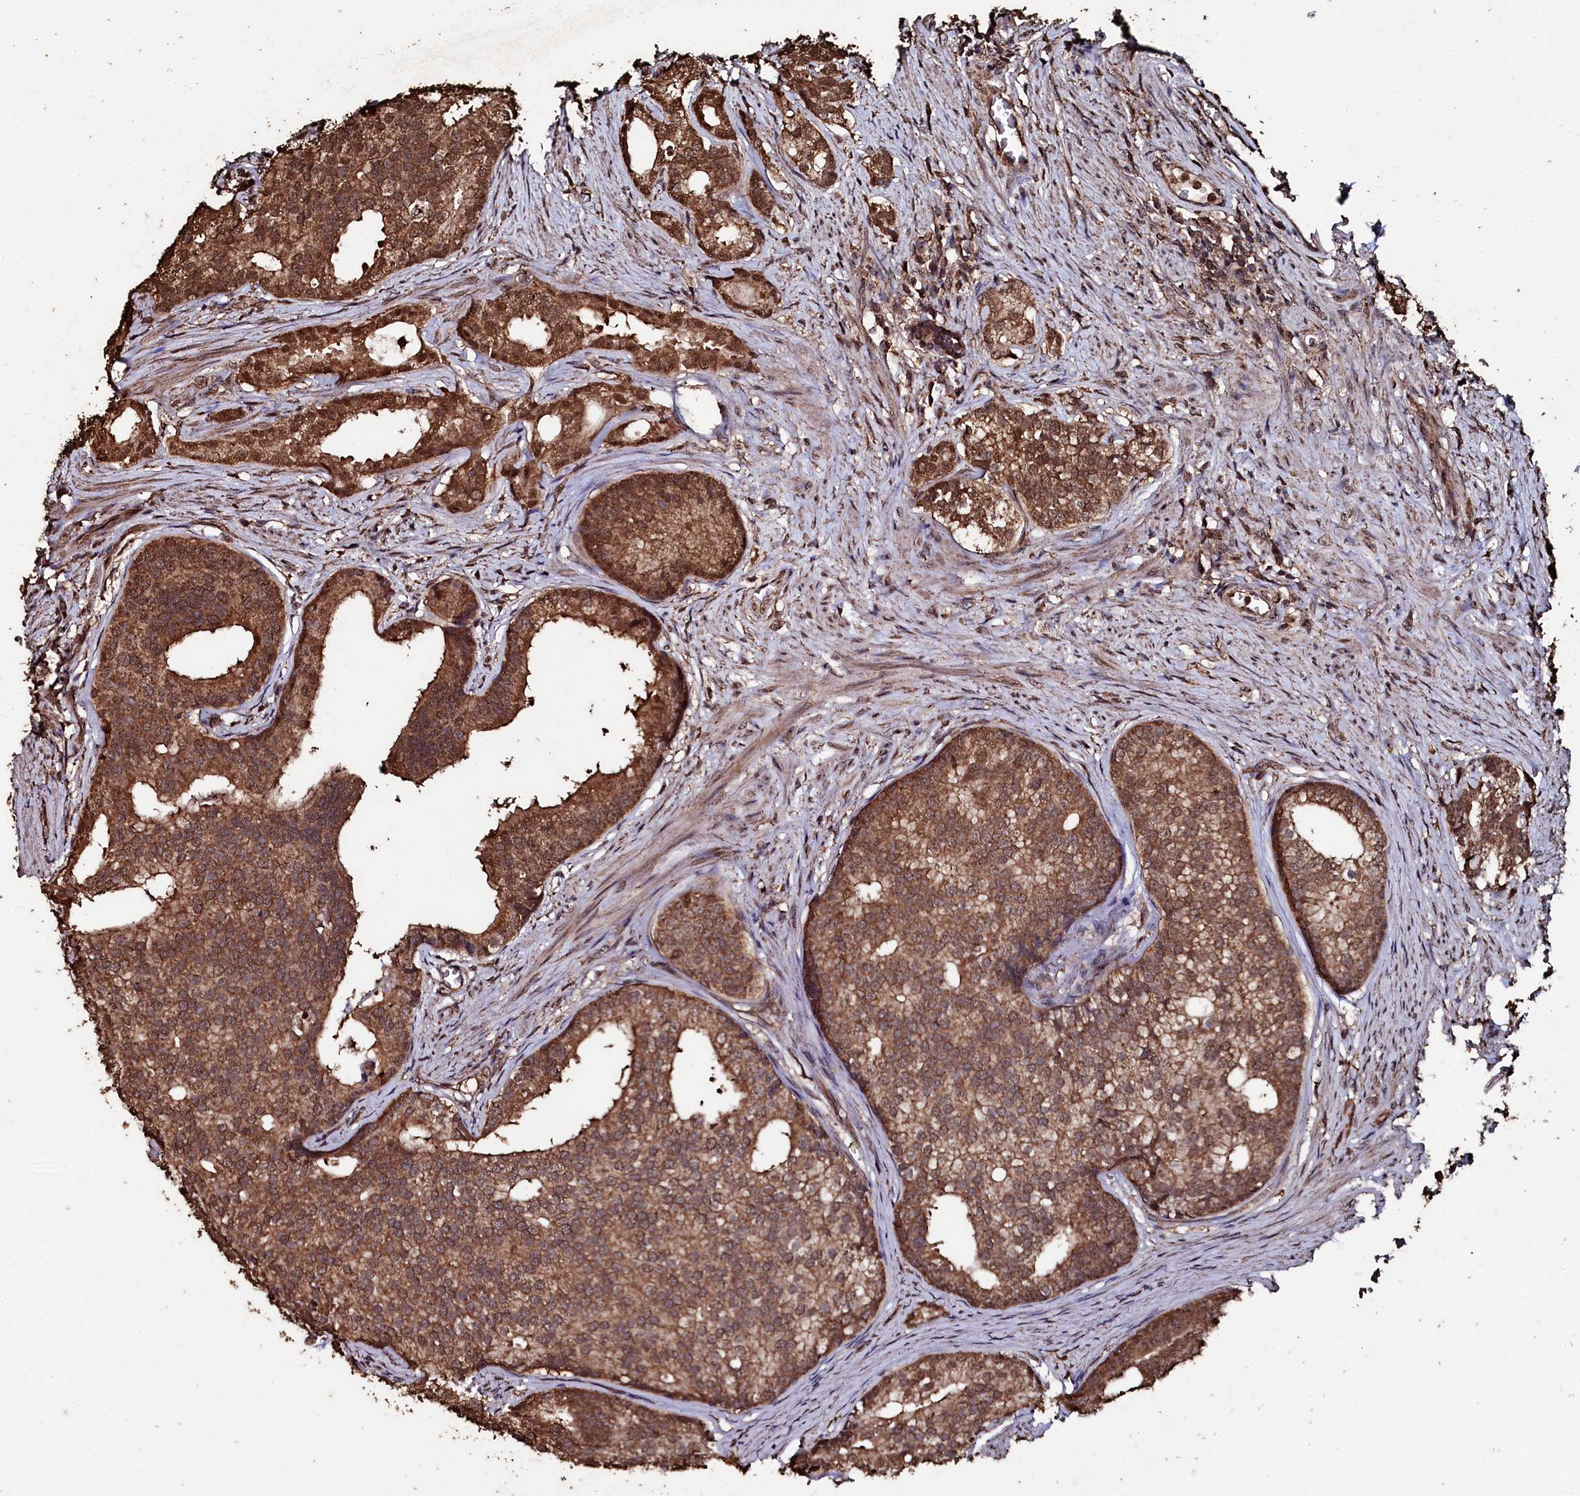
{"staining": {"intensity": "moderate", "quantity": ">75%", "location": "cytoplasmic/membranous,nuclear"}, "tissue": "prostate cancer", "cell_type": "Tumor cells", "image_type": "cancer", "snomed": [{"axis": "morphology", "description": "Adenocarcinoma, Low grade"}, {"axis": "topography", "description": "Prostate"}], "caption": "Prostate cancer (adenocarcinoma (low-grade)) stained with a protein marker demonstrates moderate staining in tumor cells.", "gene": "FAAP24", "patient": {"sex": "male", "age": 71}}